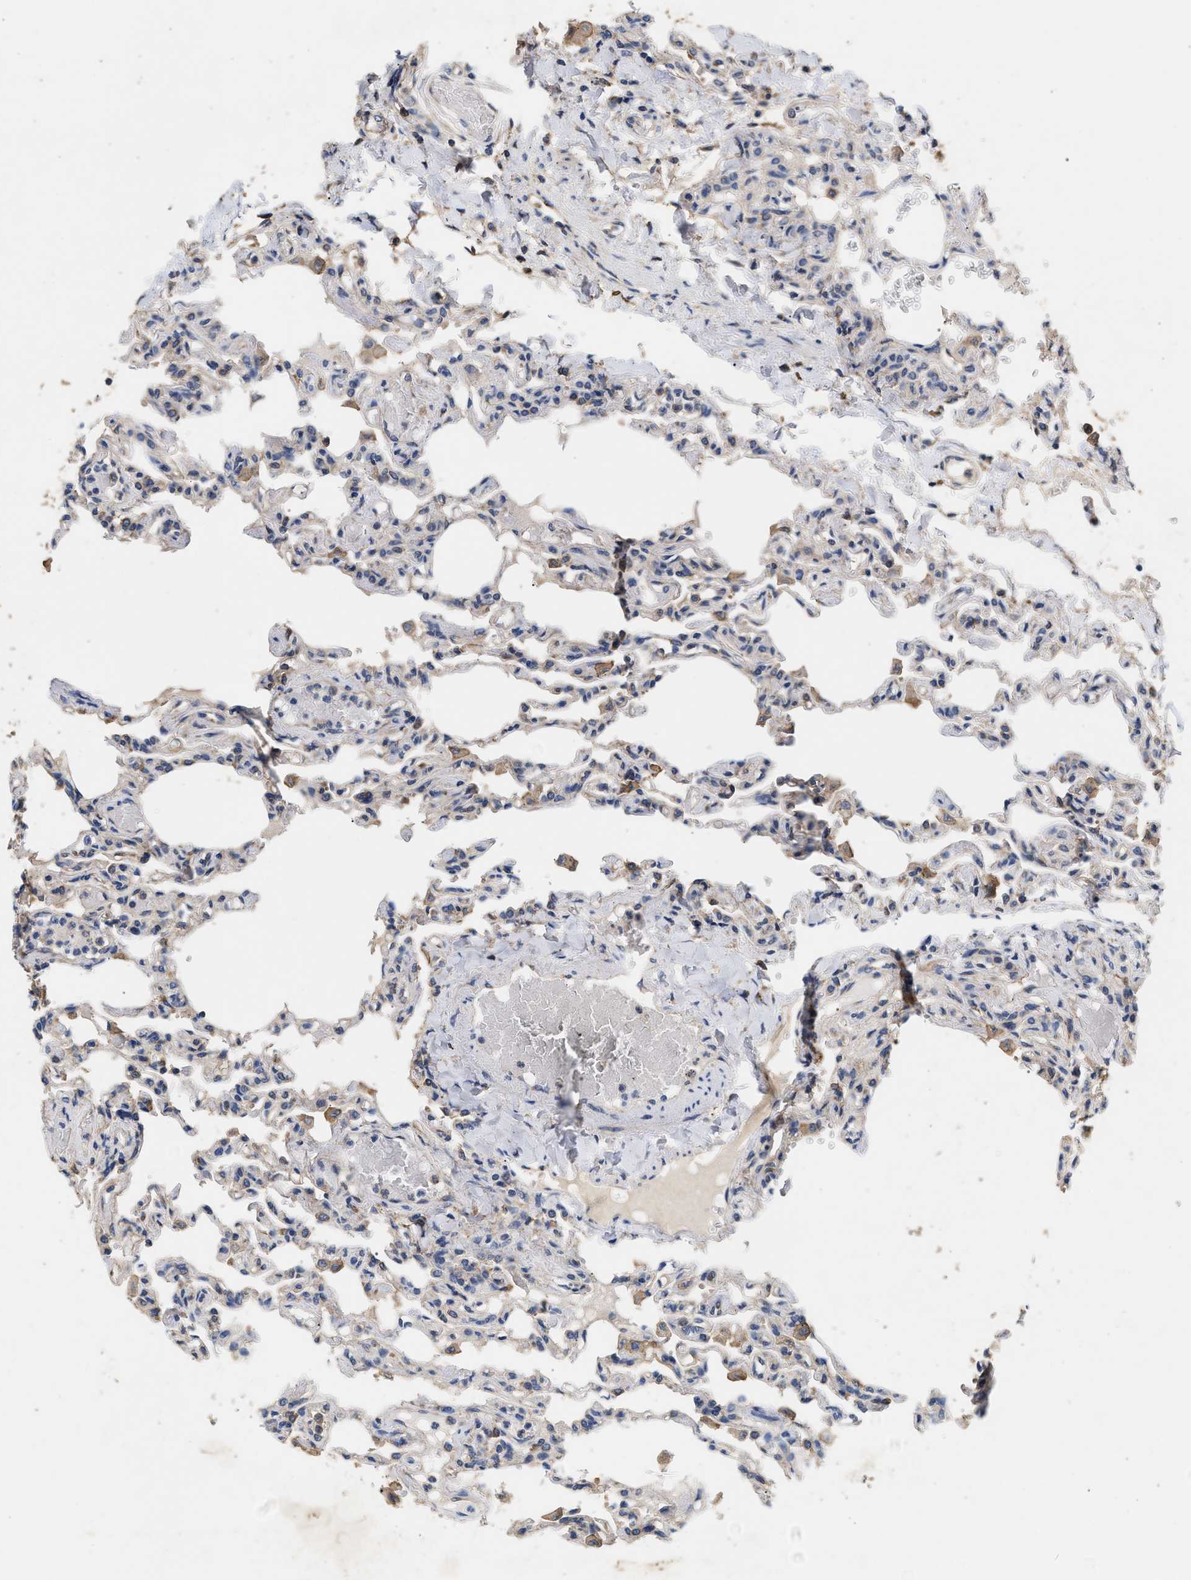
{"staining": {"intensity": "weak", "quantity": "<25%", "location": "cytoplasmic/membranous"}, "tissue": "lung", "cell_type": "Alveolar cells", "image_type": "normal", "snomed": [{"axis": "morphology", "description": "Normal tissue, NOS"}, {"axis": "topography", "description": "Lung"}], "caption": "IHC histopathology image of benign lung stained for a protein (brown), which demonstrates no positivity in alveolar cells.", "gene": "KLB", "patient": {"sex": "male", "age": 21}}